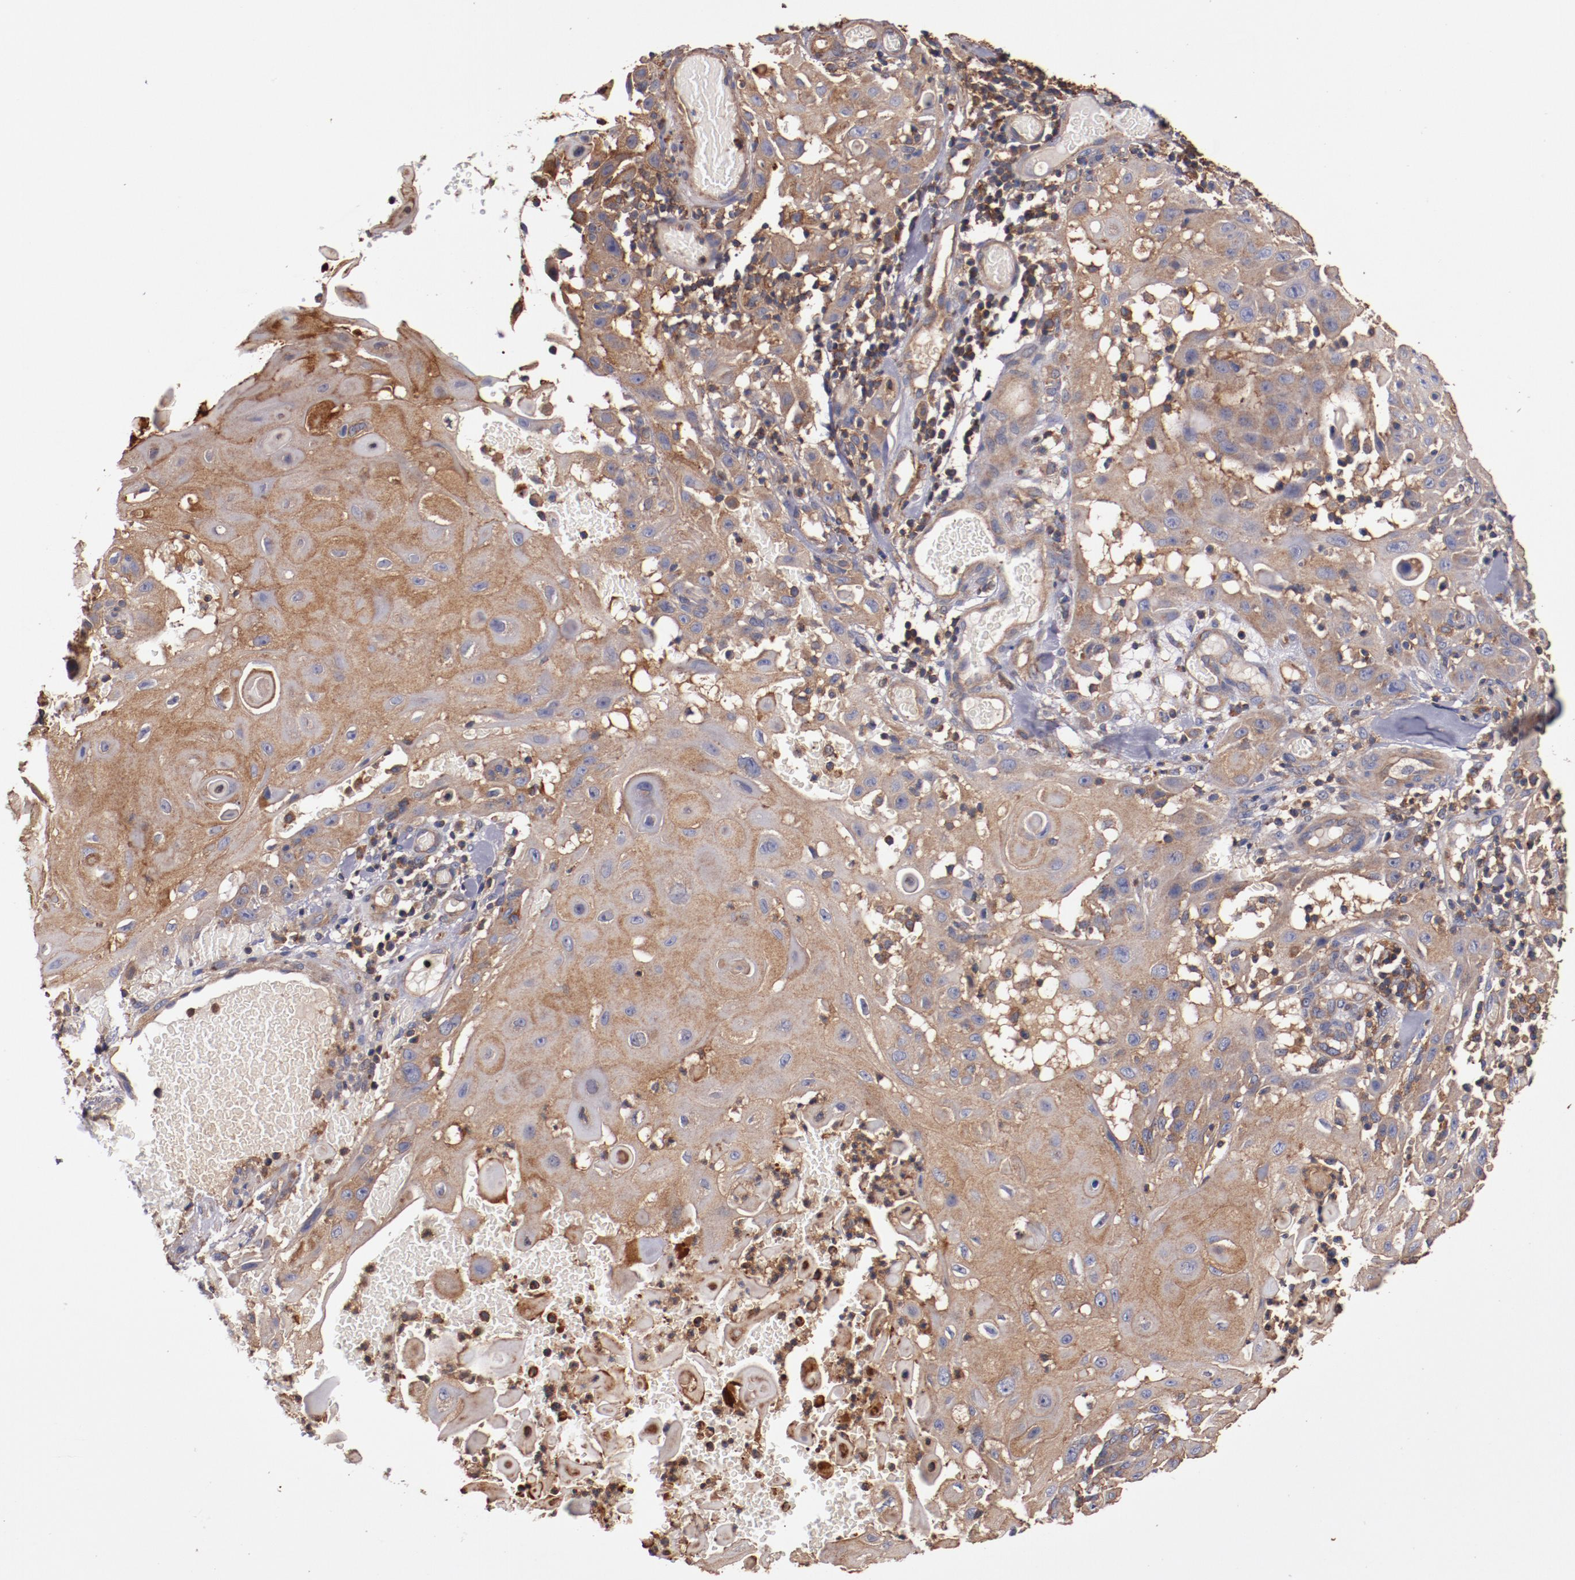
{"staining": {"intensity": "moderate", "quantity": ">75%", "location": "cytoplasmic/membranous"}, "tissue": "skin cancer", "cell_type": "Tumor cells", "image_type": "cancer", "snomed": [{"axis": "morphology", "description": "Squamous cell carcinoma, NOS"}, {"axis": "topography", "description": "Skin"}], "caption": "There is medium levels of moderate cytoplasmic/membranous positivity in tumor cells of skin cancer, as demonstrated by immunohistochemical staining (brown color).", "gene": "TMOD3", "patient": {"sex": "male", "age": 24}}